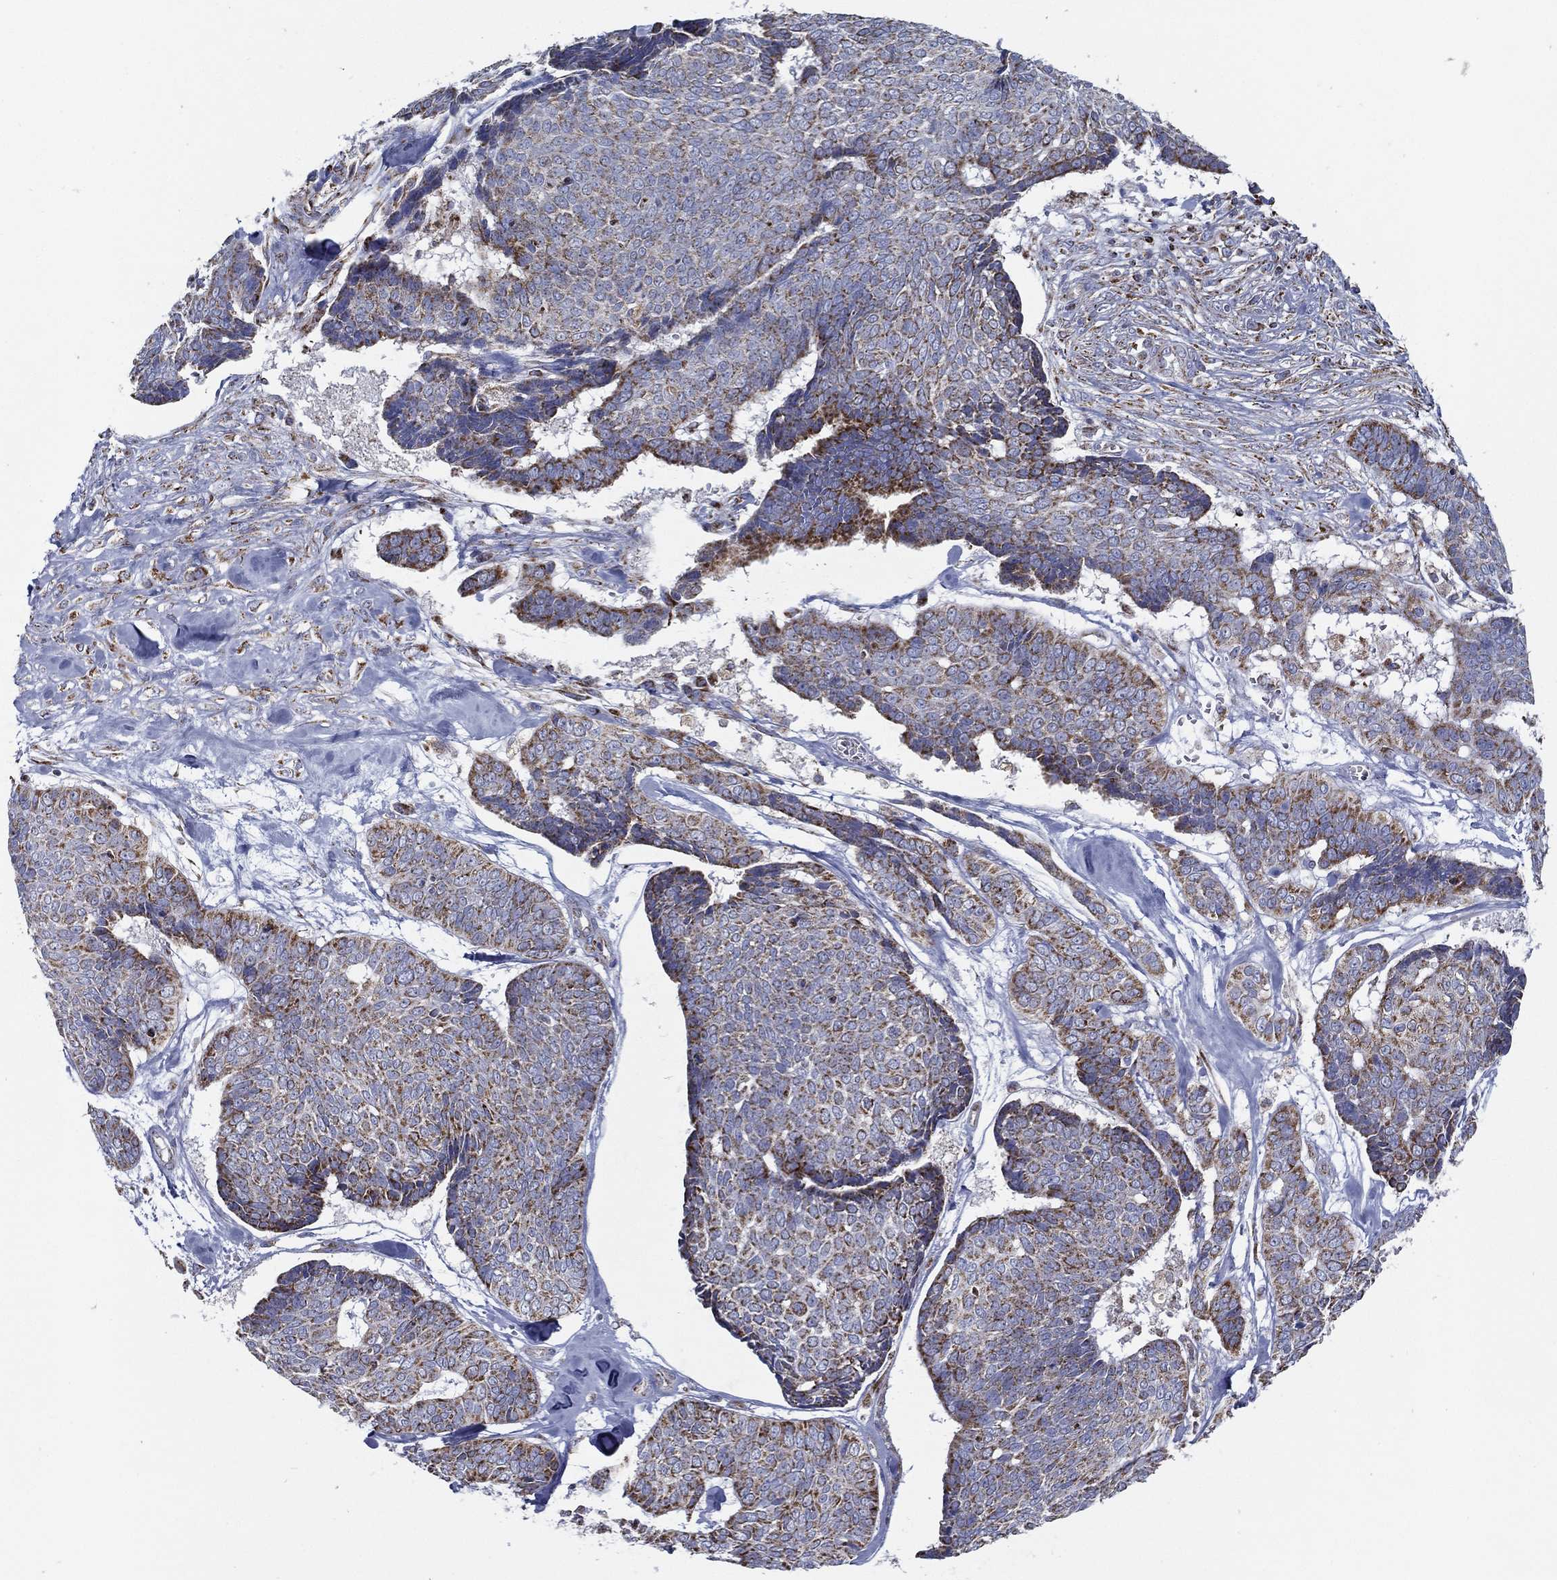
{"staining": {"intensity": "moderate", "quantity": "25%-75%", "location": "cytoplasmic/membranous"}, "tissue": "skin cancer", "cell_type": "Tumor cells", "image_type": "cancer", "snomed": [{"axis": "morphology", "description": "Basal cell carcinoma"}, {"axis": "topography", "description": "Skin"}], "caption": "Moderate cytoplasmic/membranous staining is seen in about 25%-75% of tumor cells in basal cell carcinoma (skin).", "gene": "SFXN1", "patient": {"sex": "male", "age": 86}}